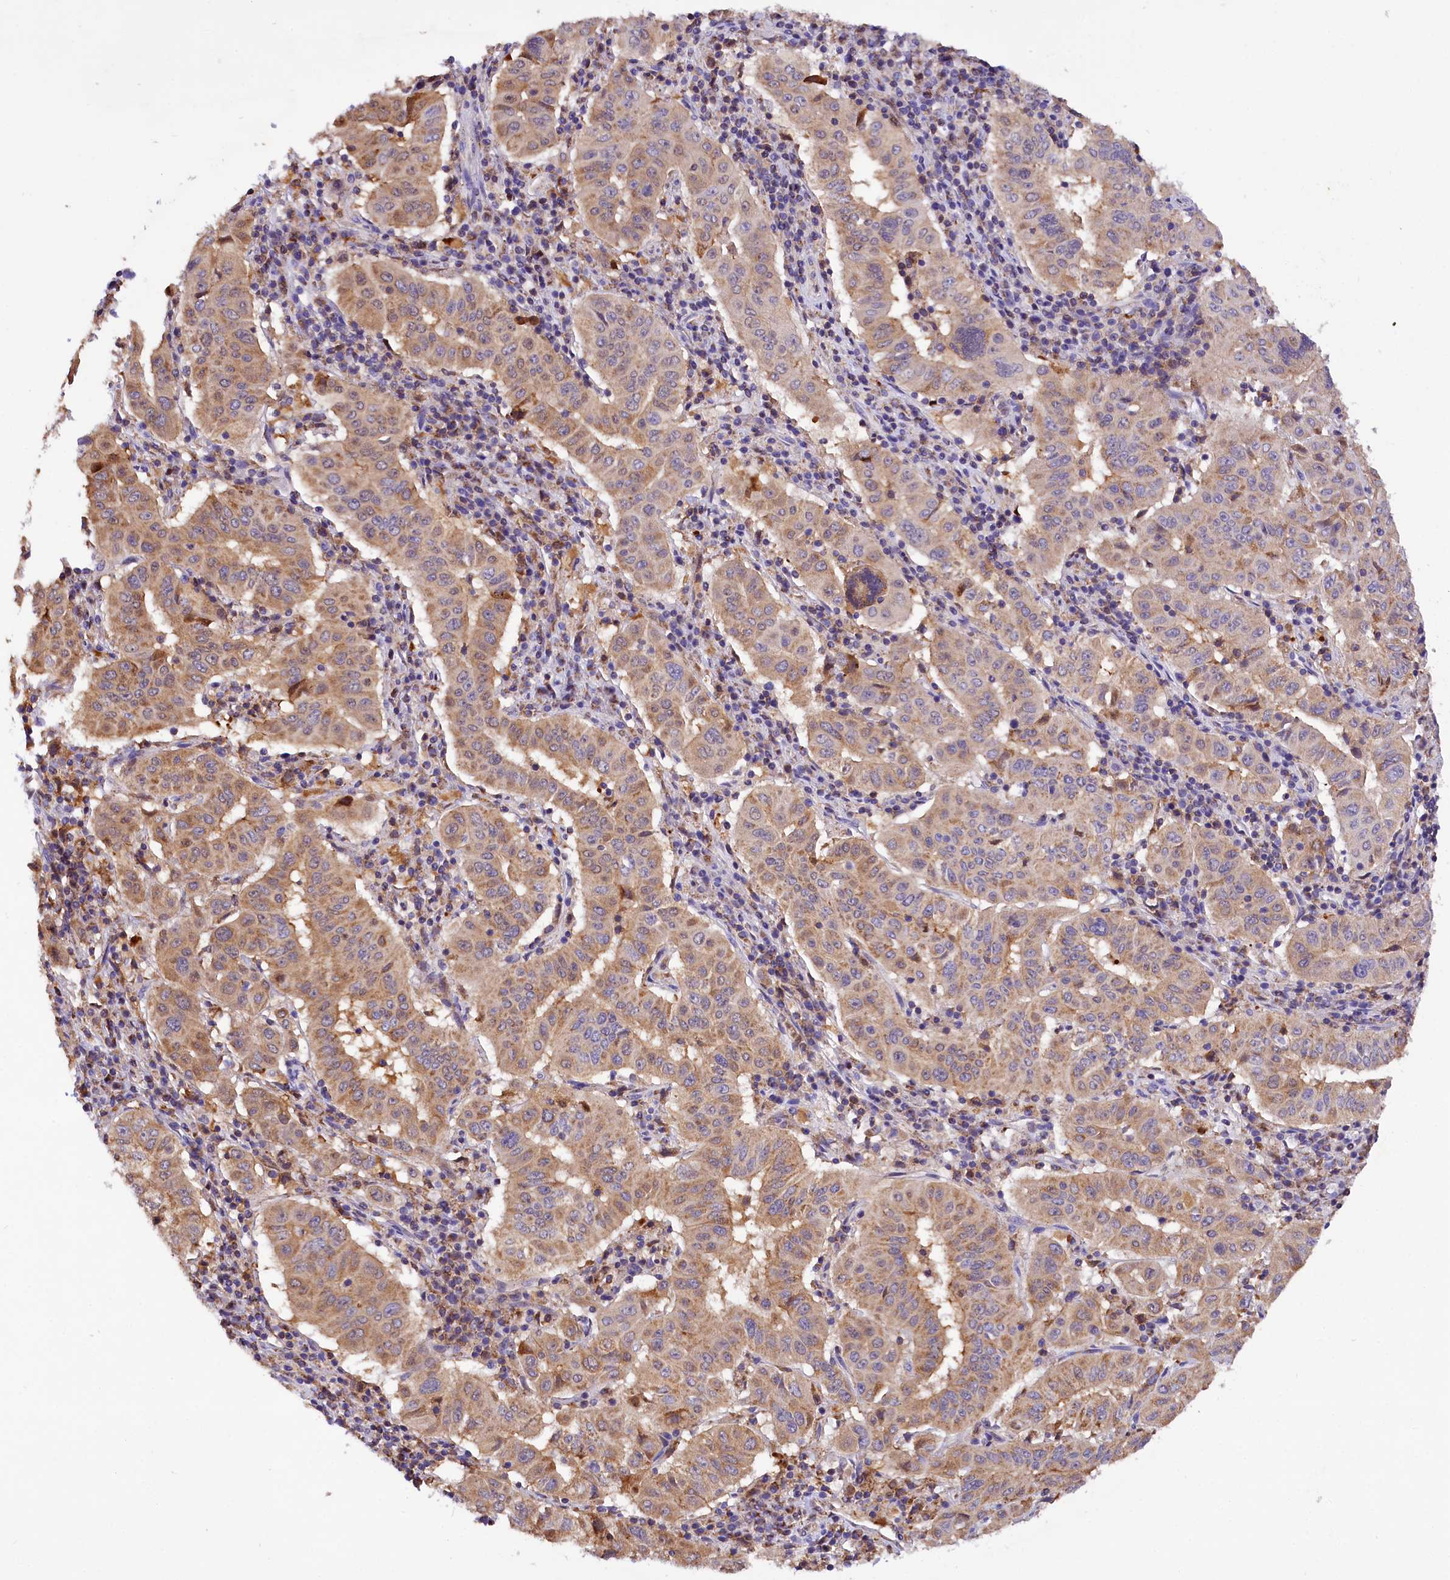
{"staining": {"intensity": "moderate", "quantity": ">75%", "location": "cytoplasmic/membranous"}, "tissue": "pancreatic cancer", "cell_type": "Tumor cells", "image_type": "cancer", "snomed": [{"axis": "morphology", "description": "Adenocarcinoma, NOS"}, {"axis": "topography", "description": "Pancreas"}], "caption": "There is medium levels of moderate cytoplasmic/membranous expression in tumor cells of pancreatic cancer (adenocarcinoma), as demonstrated by immunohistochemical staining (brown color).", "gene": "TASOR2", "patient": {"sex": "male", "age": 63}}